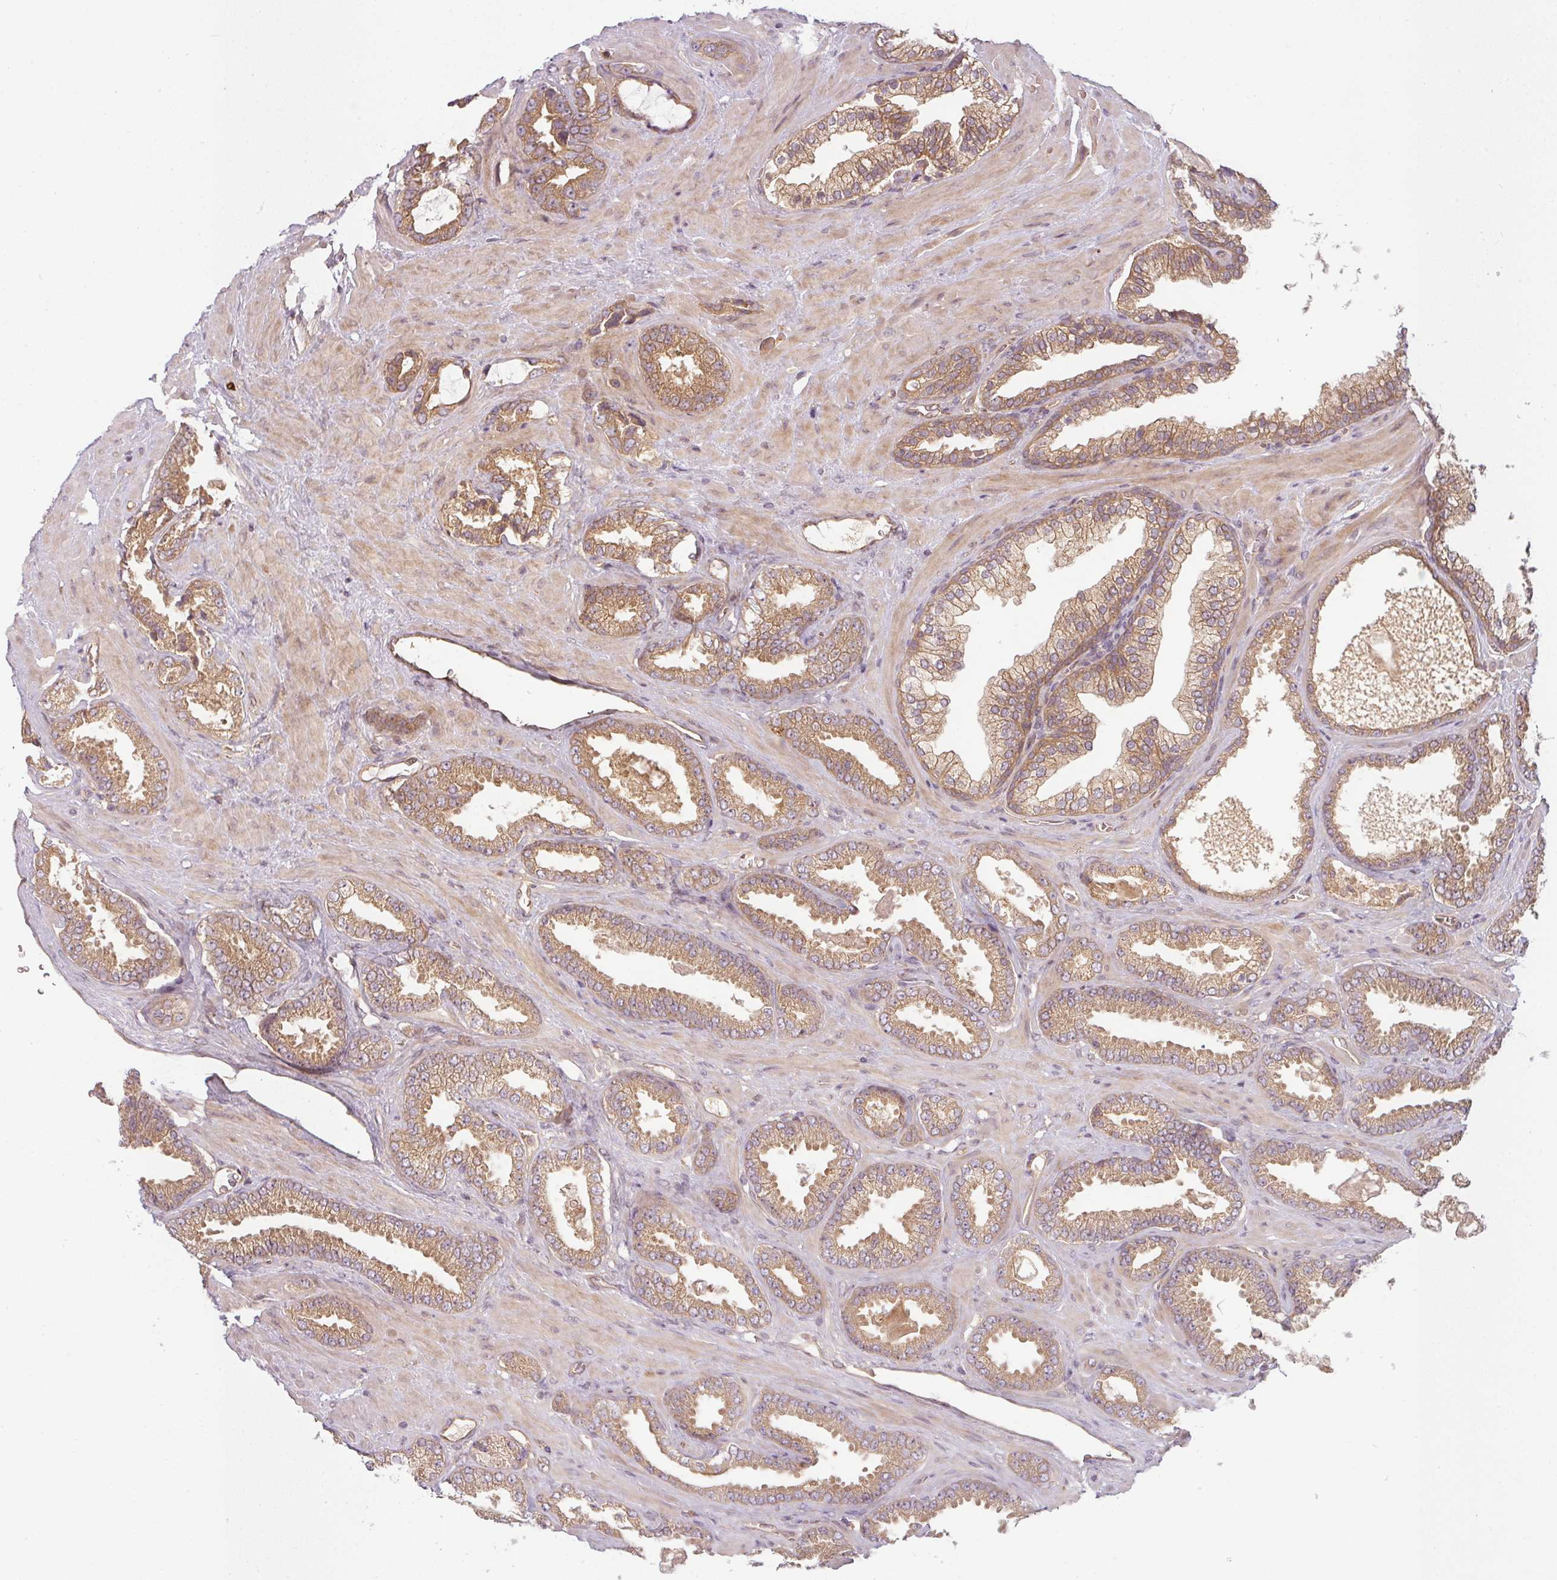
{"staining": {"intensity": "moderate", "quantity": ">75%", "location": "cytoplasmic/membranous"}, "tissue": "prostate cancer", "cell_type": "Tumor cells", "image_type": "cancer", "snomed": [{"axis": "morphology", "description": "Adenocarcinoma, Low grade"}, {"axis": "topography", "description": "Prostate"}], "caption": "Protein analysis of prostate cancer tissue shows moderate cytoplasmic/membranous staining in about >75% of tumor cells.", "gene": "RNF31", "patient": {"sex": "male", "age": 62}}